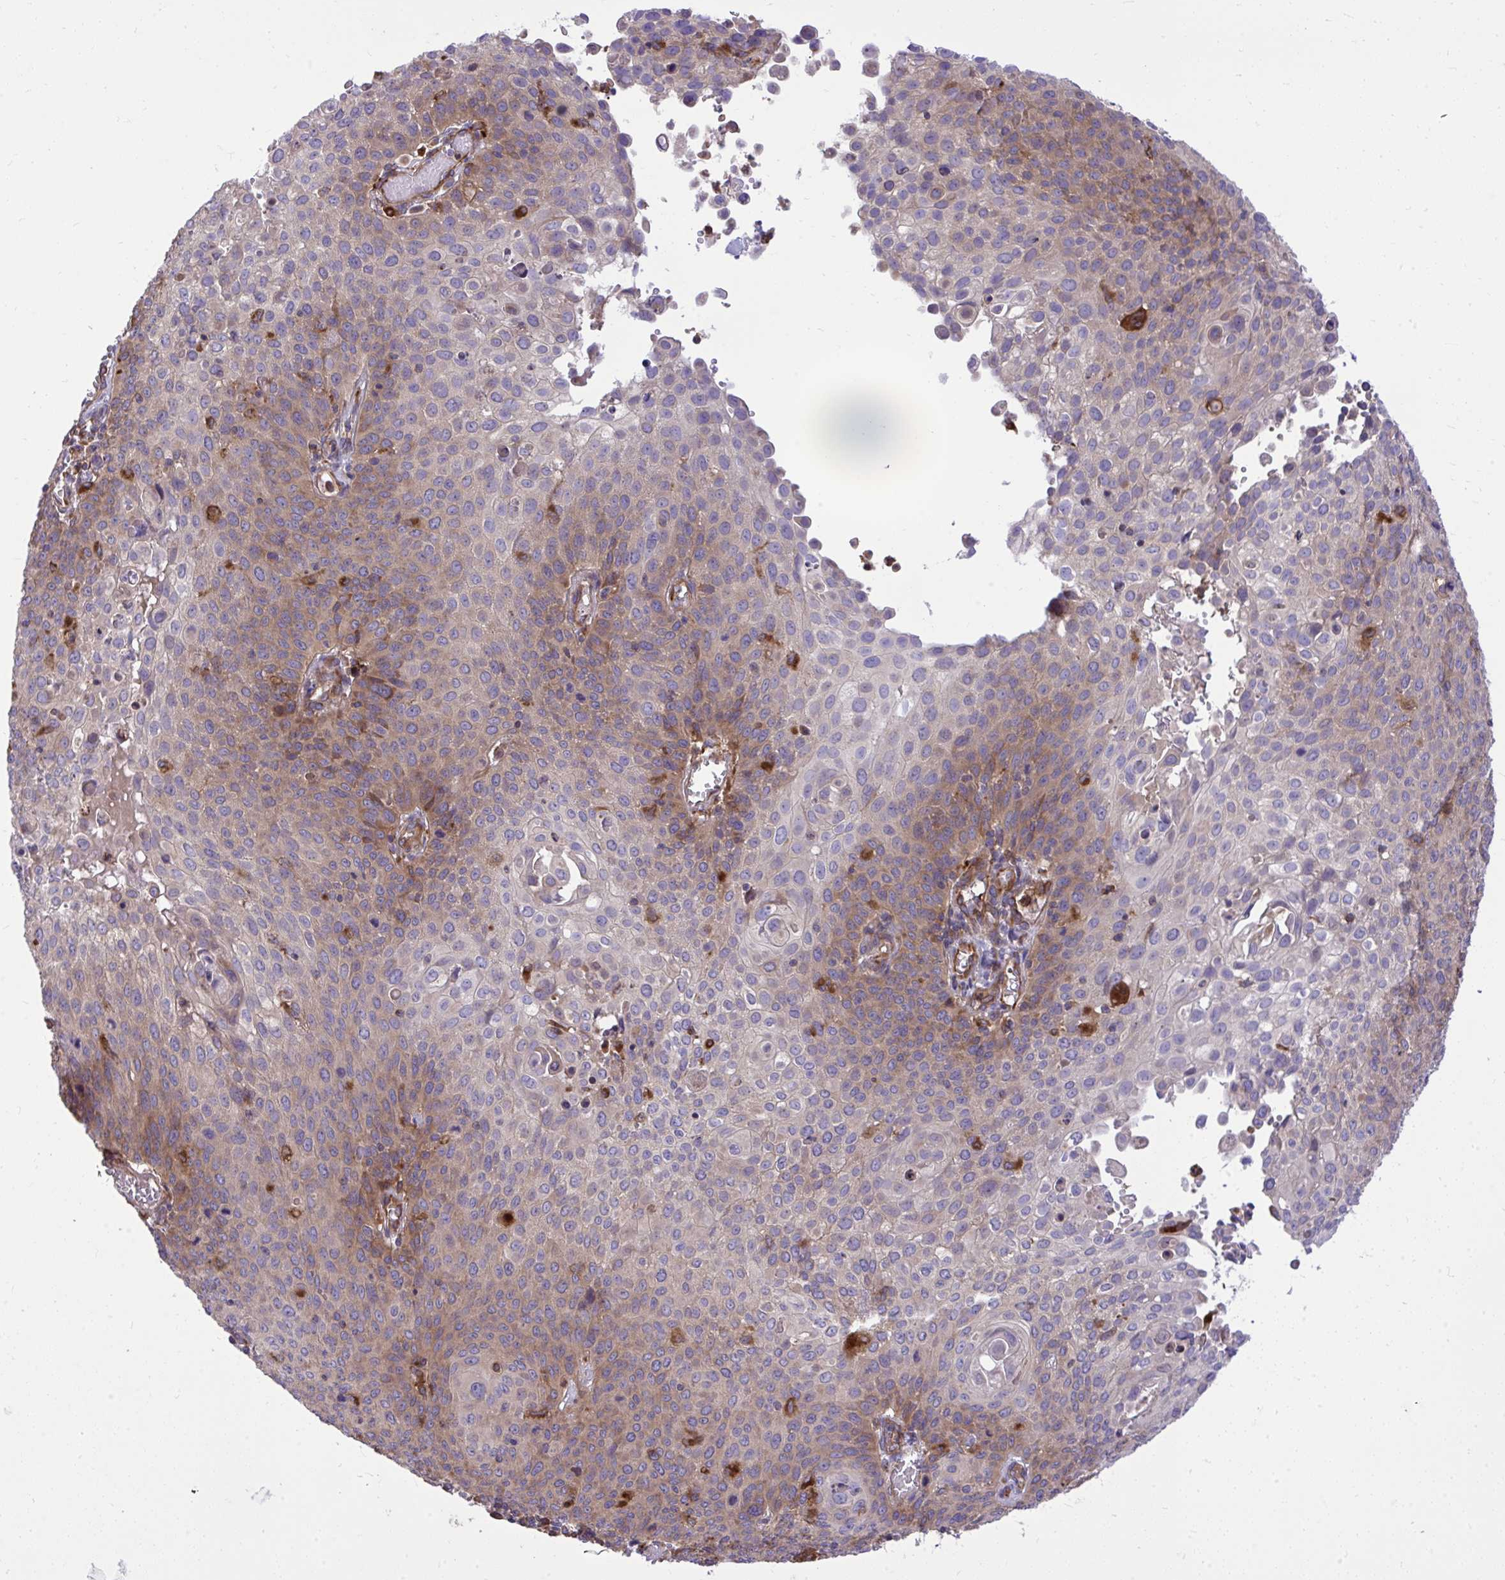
{"staining": {"intensity": "weak", "quantity": "25%-75%", "location": "cytoplasmic/membranous"}, "tissue": "cervical cancer", "cell_type": "Tumor cells", "image_type": "cancer", "snomed": [{"axis": "morphology", "description": "Squamous cell carcinoma, NOS"}, {"axis": "topography", "description": "Cervix"}], "caption": "Tumor cells reveal weak cytoplasmic/membranous staining in approximately 25%-75% of cells in cervical cancer (squamous cell carcinoma).", "gene": "PAIP2", "patient": {"sex": "female", "age": 65}}